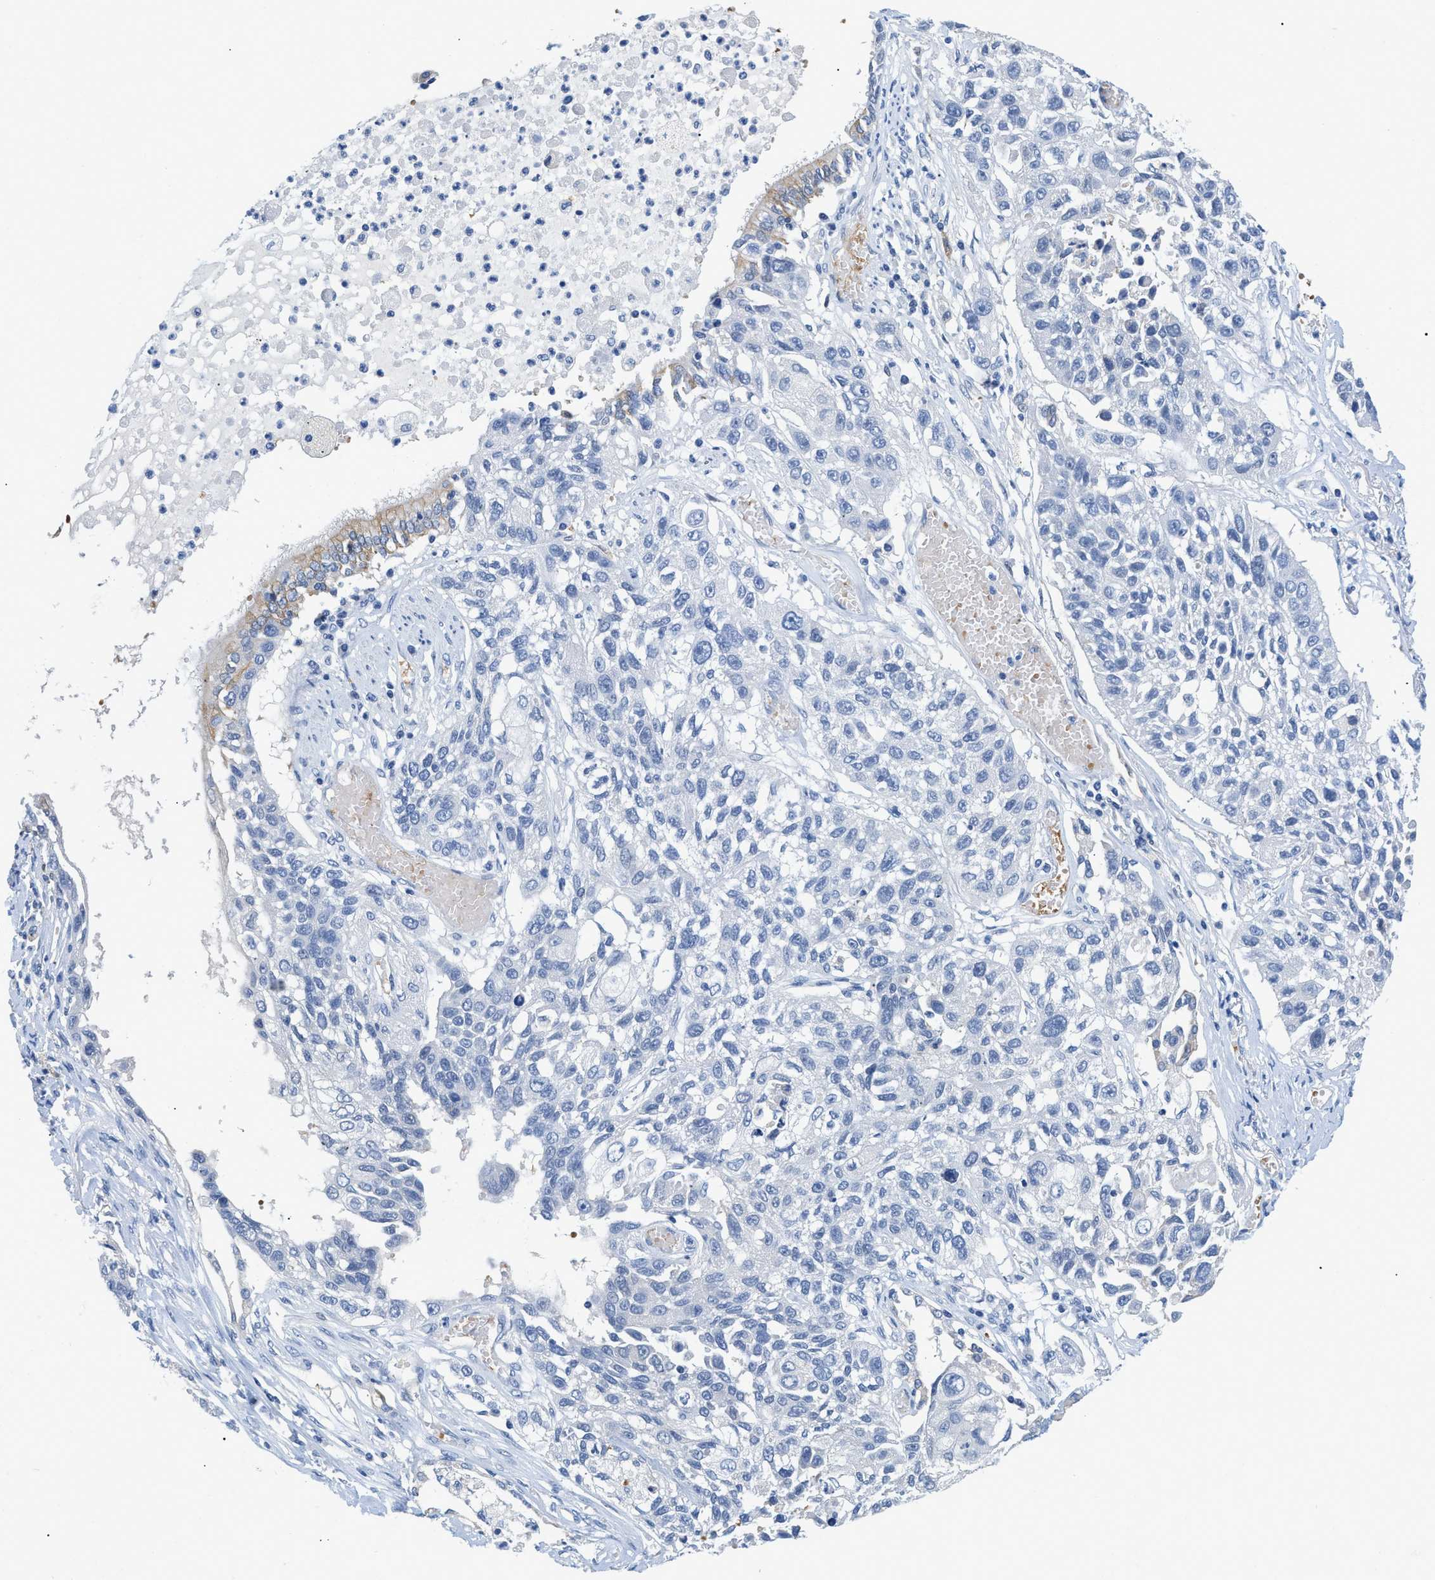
{"staining": {"intensity": "negative", "quantity": "none", "location": "none"}, "tissue": "lung cancer", "cell_type": "Tumor cells", "image_type": "cancer", "snomed": [{"axis": "morphology", "description": "Squamous cell carcinoma, NOS"}, {"axis": "topography", "description": "Lung"}], "caption": "Lung cancer (squamous cell carcinoma) stained for a protein using IHC exhibits no positivity tumor cells.", "gene": "BPGM", "patient": {"sex": "male", "age": 71}}